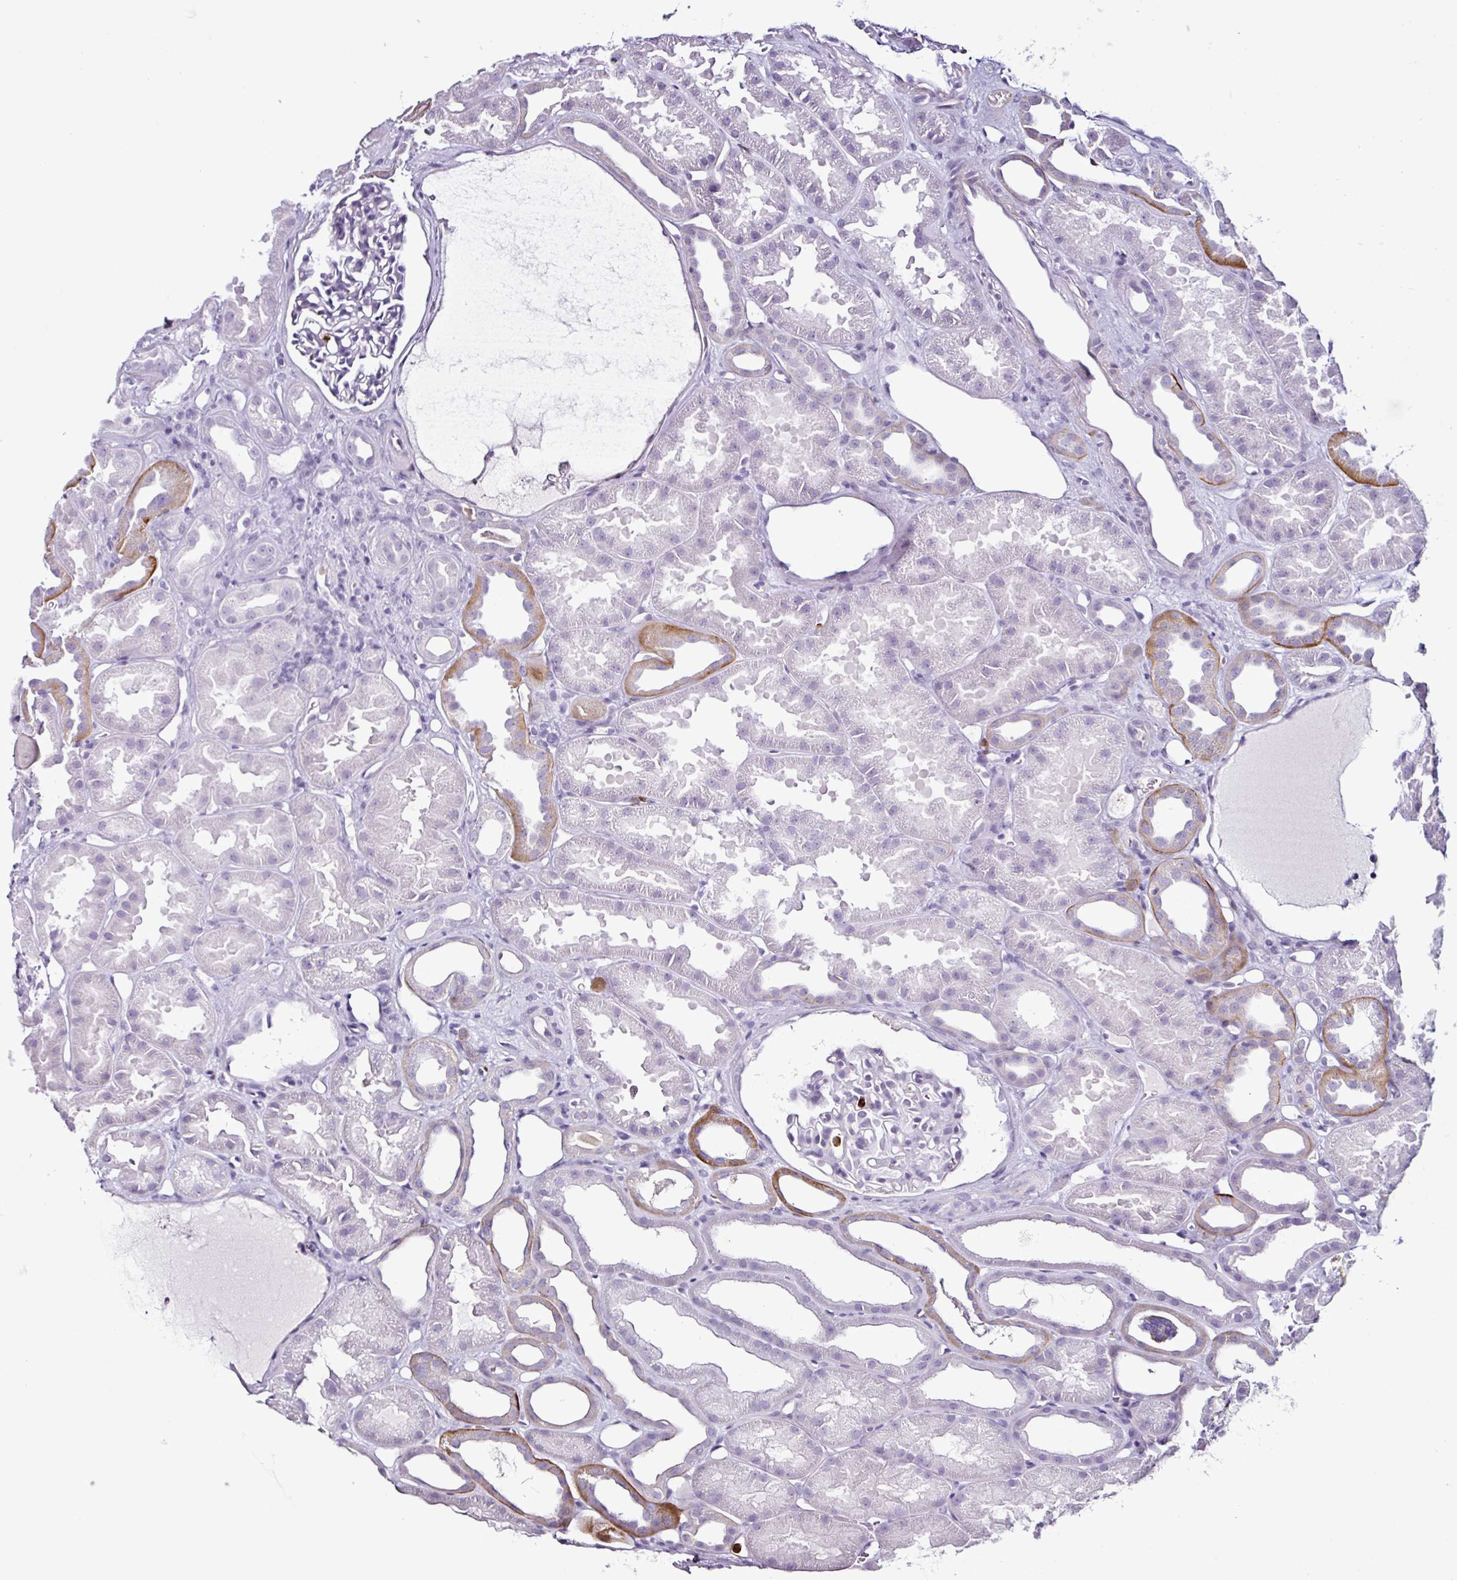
{"staining": {"intensity": "negative", "quantity": "none", "location": "none"}, "tissue": "kidney", "cell_type": "Cells in glomeruli", "image_type": "normal", "snomed": [{"axis": "morphology", "description": "Normal tissue, NOS"}, {"axis": "topography", "description": "Kidney"}], "caption": "DAB (3,3'-diaminobenzidine) immunohistochemical staining of benign human kidney displays no significant positivity in cells in glomeruli.", "gene": "TMEM178A", "patient": {"sex": "male", "age": 61}}